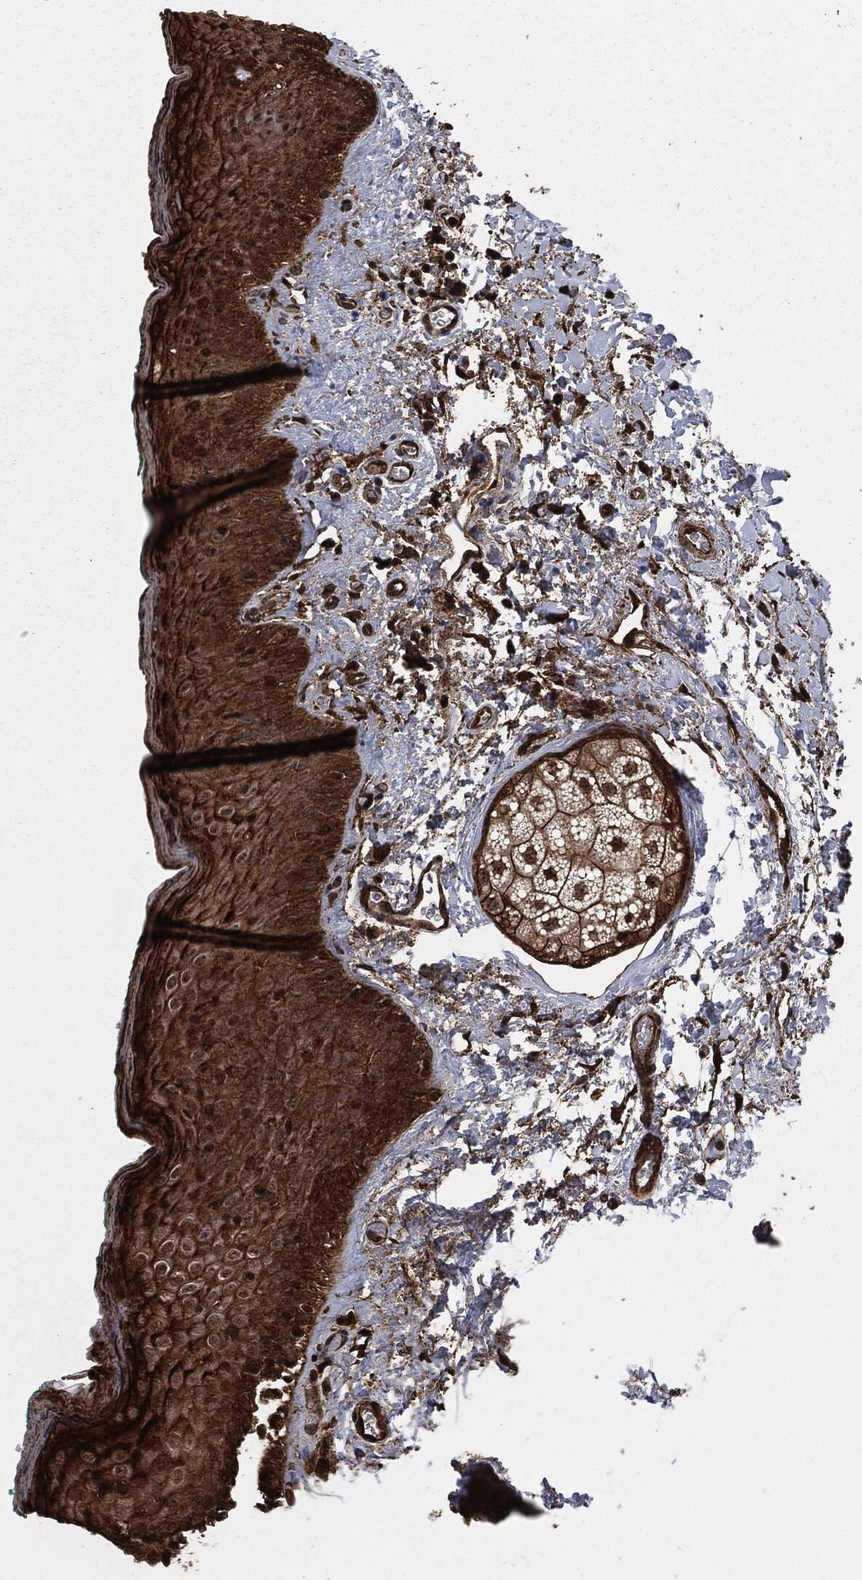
{"staining": {"intensity": "strong", "quantity": "25%-75%", "location": "cytoplasmic/membranous,nuclear"}, "tissue": "vagina", "cell_type": "Squamous epithelial cells", "image_type": "normal", "snomed": [{"axis": "morphology", "description": "Normal tissue, NOS"}, {"axis": "topography", "description": "Vagina"}], "caption": "IHC of unremarkable vagina shows high levels of strong cytoplasmic/membranous,nuclear expression in about 25%-75% of squamous epithelial cells.", "gene": "HRAS", "patient": {"sex": "female", "age": 66}}